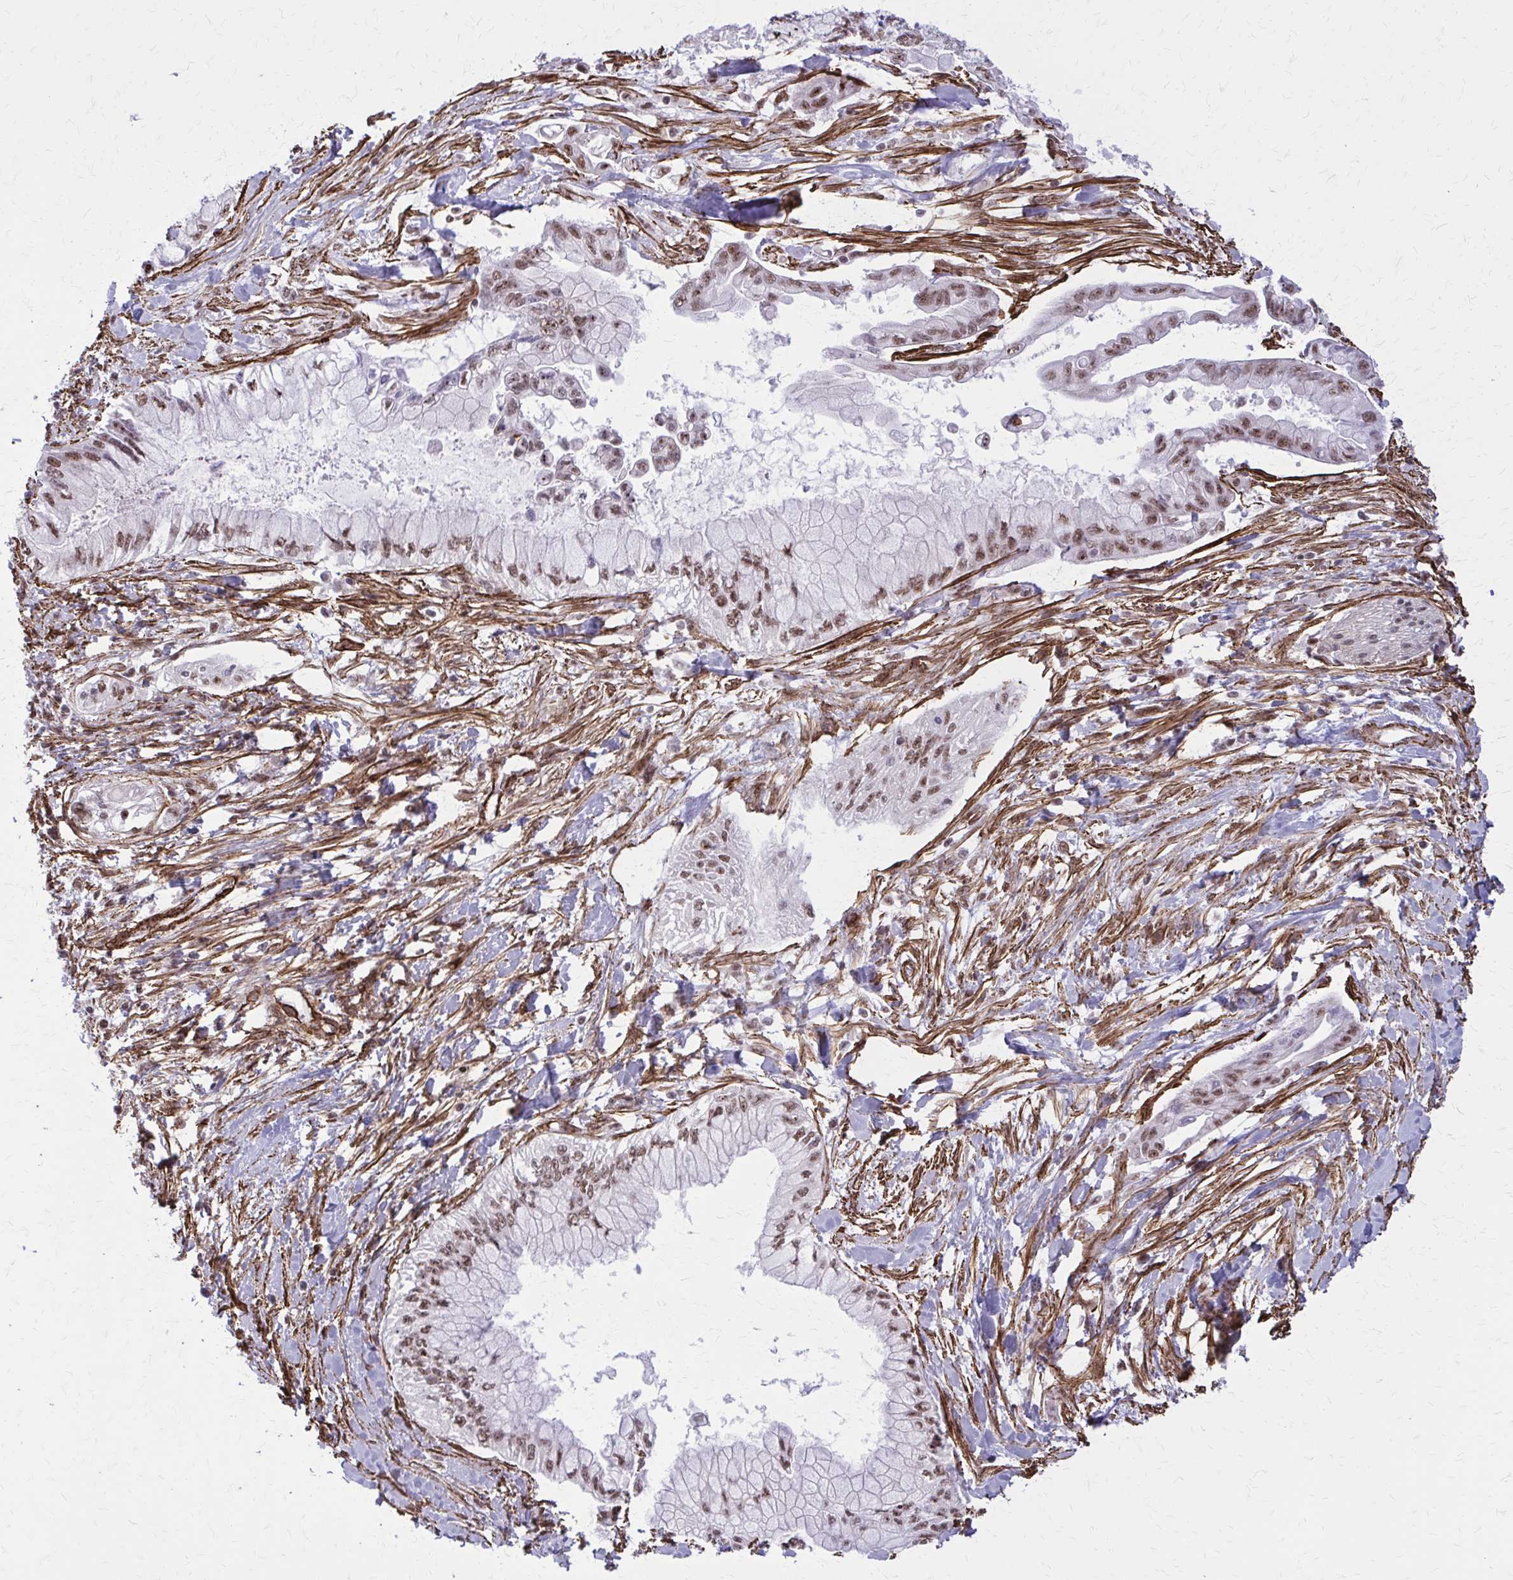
{"staining": {"intensity": "moderate", "quantity": ">75%", "location": "nuclear"}, "tissue": "pancreatic cancer", "cell_type": "Tumor cells", "image_type": "cancer", "snomed": [{"axis": "morphology", "description": "Adenocarcinoma, NOS"}, {"axis": "topography", "description": "Pancreas"}], "caption": "A brown stain shows moderate nuclear positivity of a protein in human pancreatic adenocarcinoma tumor cells. Immunohistochemistry stains the protein in brown and the nuclei are stained blue.", "gene": "NRBF2", "patient": {"sex": "male", "age": 48}}